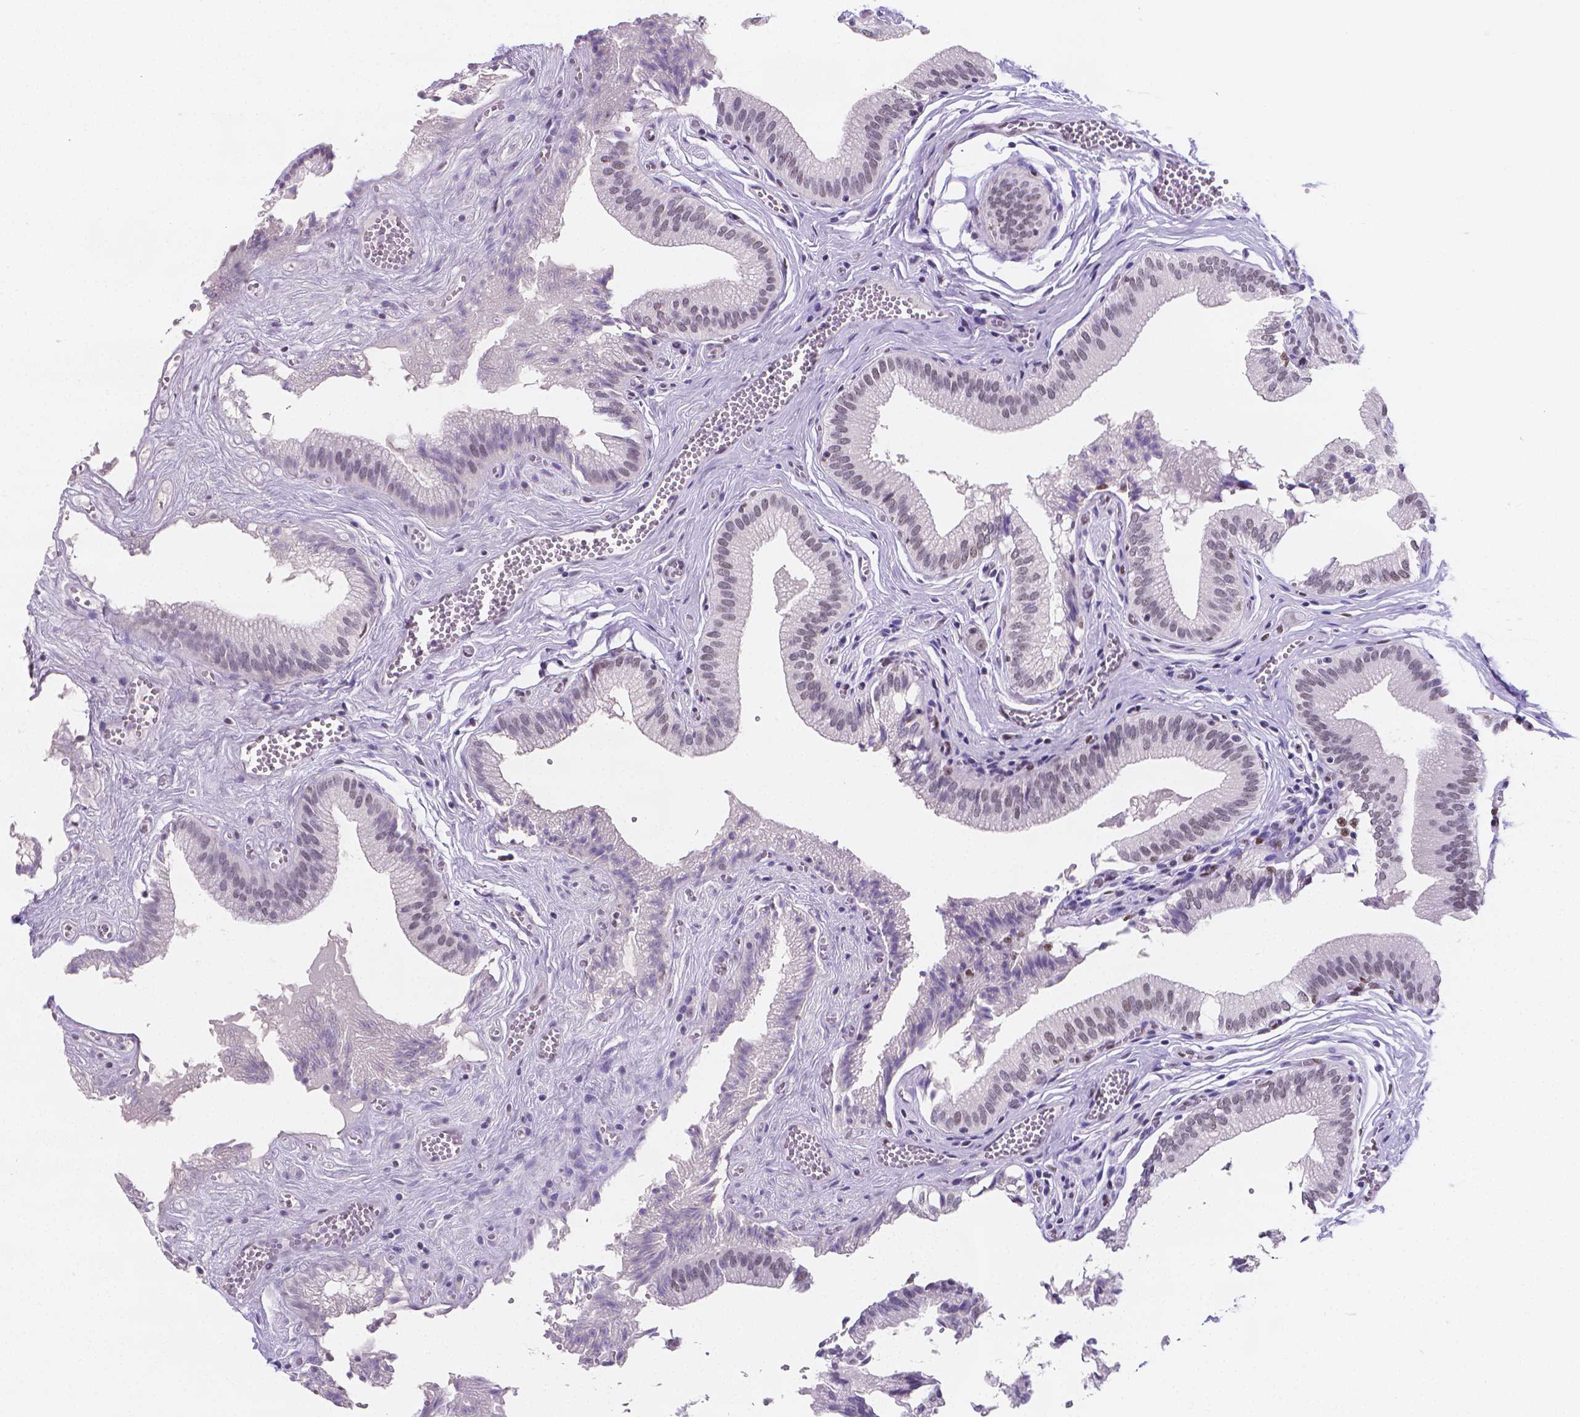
{"staining": {"intensity": "negative", "quantity": "none", "location": "none"}, "tissue": "gallbladder", "cell_type": "Glandular cells", "image_type": "normal", "snomed": [{"axis": "morphology", "description": "Normal tissue, NOS"}, {"axis": "topography", "description": "Gallbladder"}, {"axis": "topography", "description": "Peripheral nerve tissue"}], "caption": "The IHC image has no significant staining in glandular cells of gallbladder. (DAB (3,3'-diaminobenzidine) IHC visualized using brightfield microscopy, high magnification).", "gene": "MEF2C", "patient": {"sex": "male", "age": 17}}